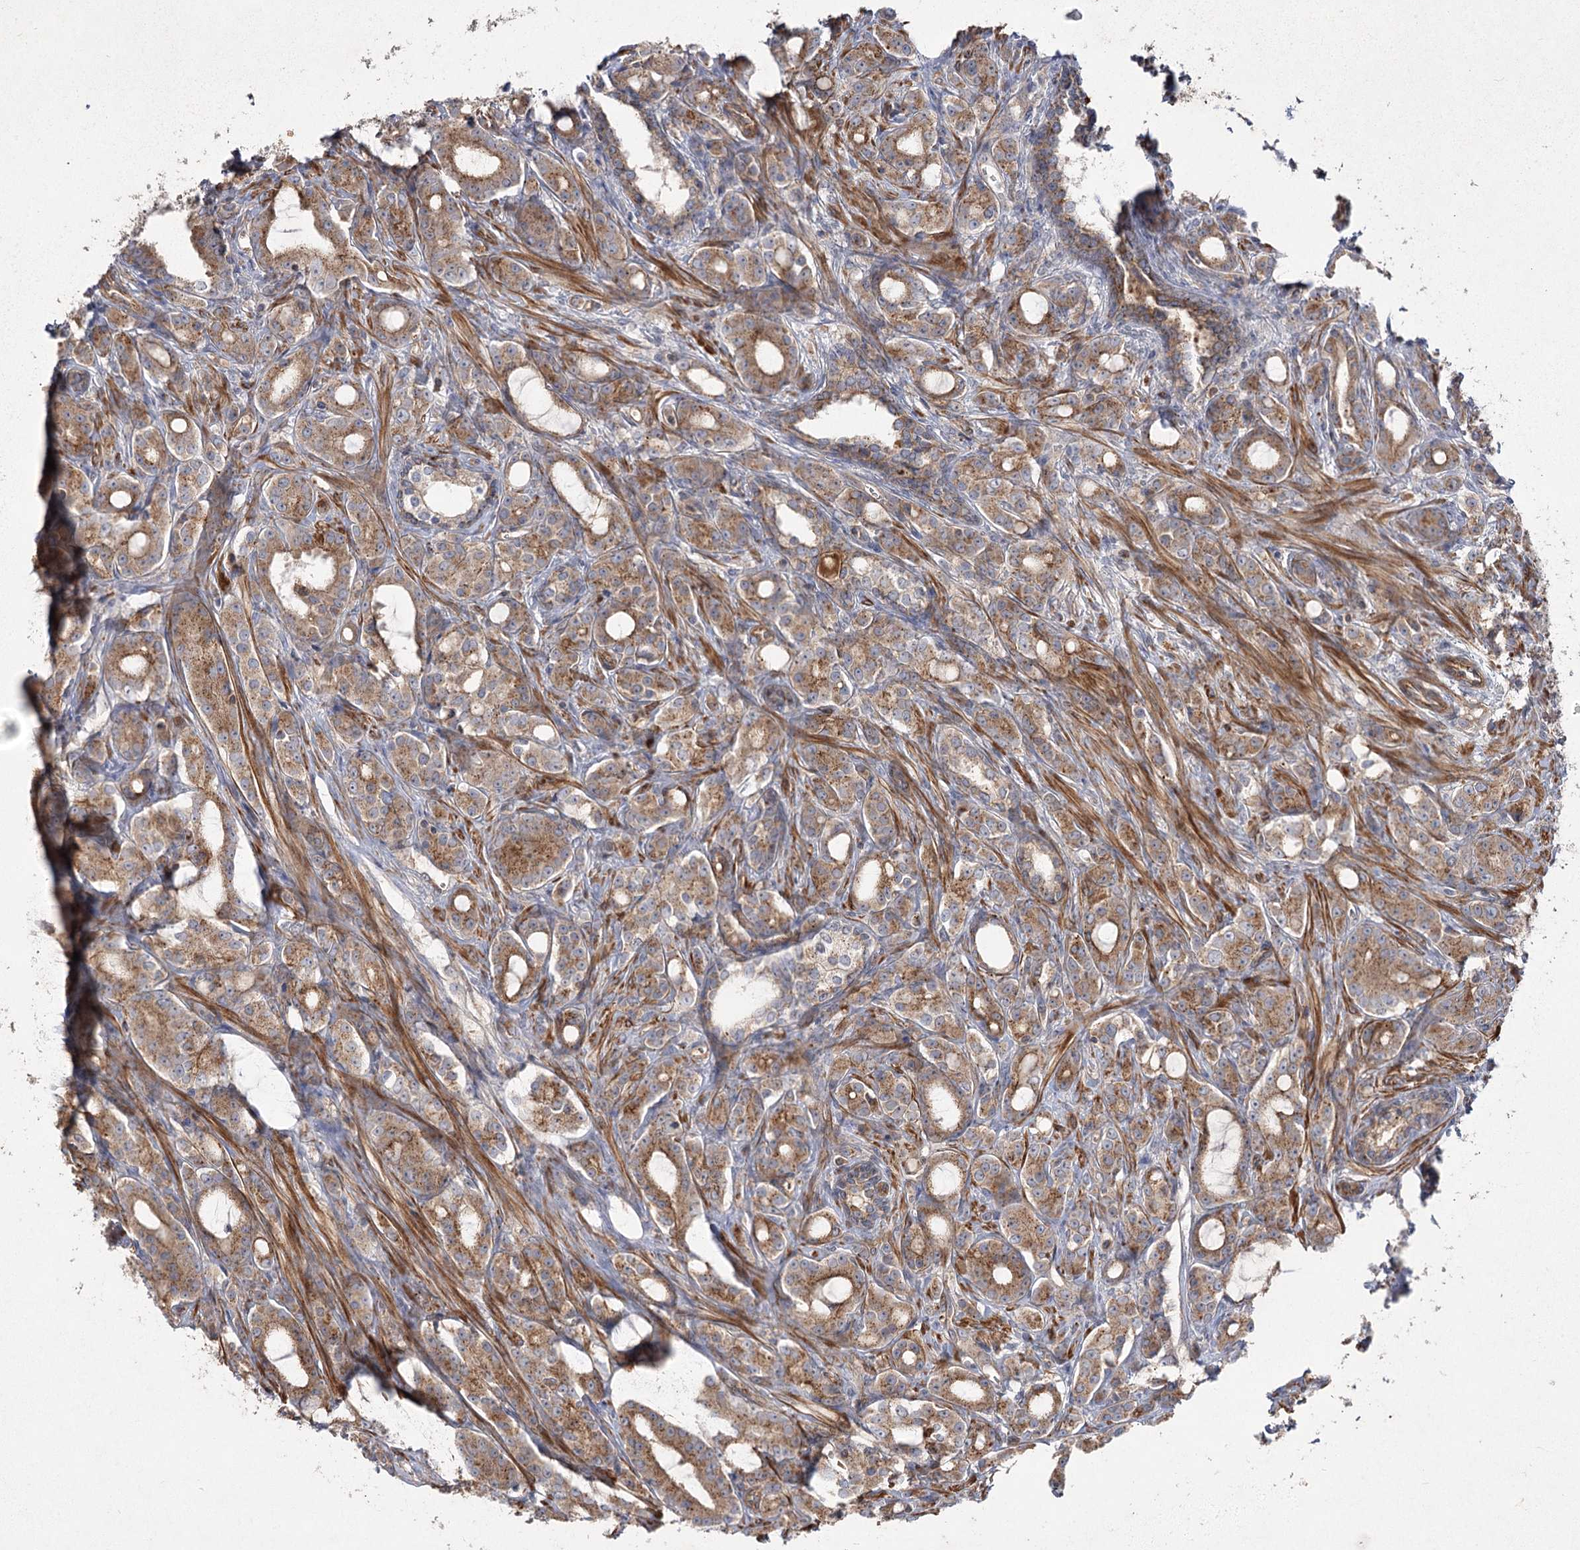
{"staining": {"intensity": "moderate", "quantity": ">75%", "location": "cytoplasmic/membranous"}, "tissue": "prostate cancer", "cell_type": "Tumor cells", "image_type": "cancer", "snomed": [{"axis": "morphology", "description": "Adenocarcinoma, High grade"}, {"axis": "topography", "description": "Prostate"}], "caption": "A high-resolution histopathology image shows immunohistochemistry (IHC) staining of prostate cancer (high-grade adenocarcinoma), which demonstrates moderate cytoplasmic/membranous positivity in about >75% of tumor cells.", "gene": "KIAA0825", "patient": {"sex": "male", "age": 72}}